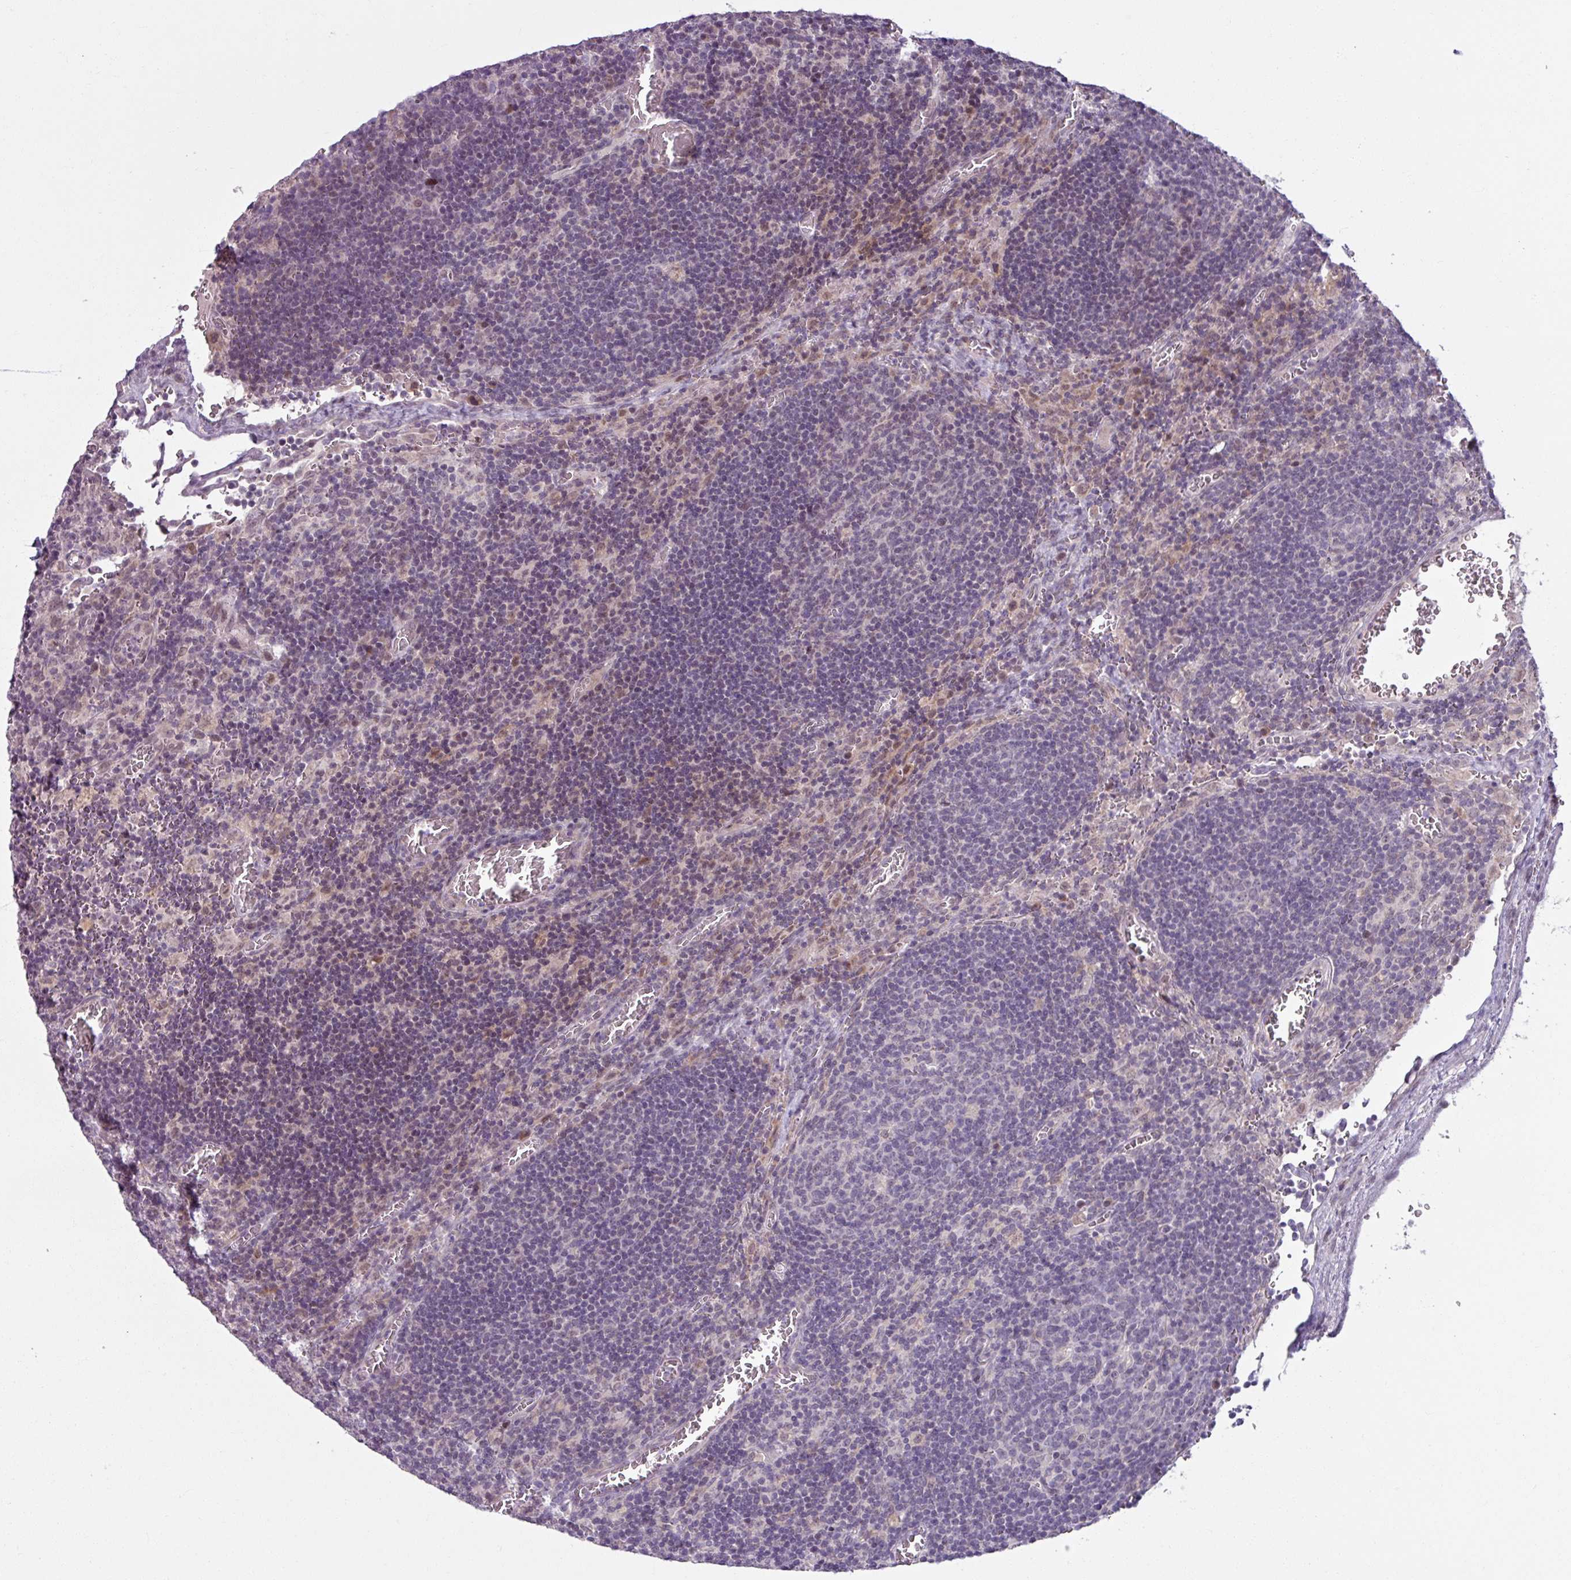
{"staining": {"intensity": "negative", "quantity": "none", "location": "none"}, "tissue": "lymph node", "cell_type": "Germinal center cells", "image_type": "normal", "snomed": [{"axis": "morphology", "description": "Normal tissue, NOS"}, {"axis": "topography", "description": "Lymph node"}], "caption": "High power microscopy micrograph of an IHC photomicrograph of unremarkable lymph node, revealing no significant staining in germinal center cells.", "gene": "OGFOD3", "patient": {"sex": "male", "age": 50}}